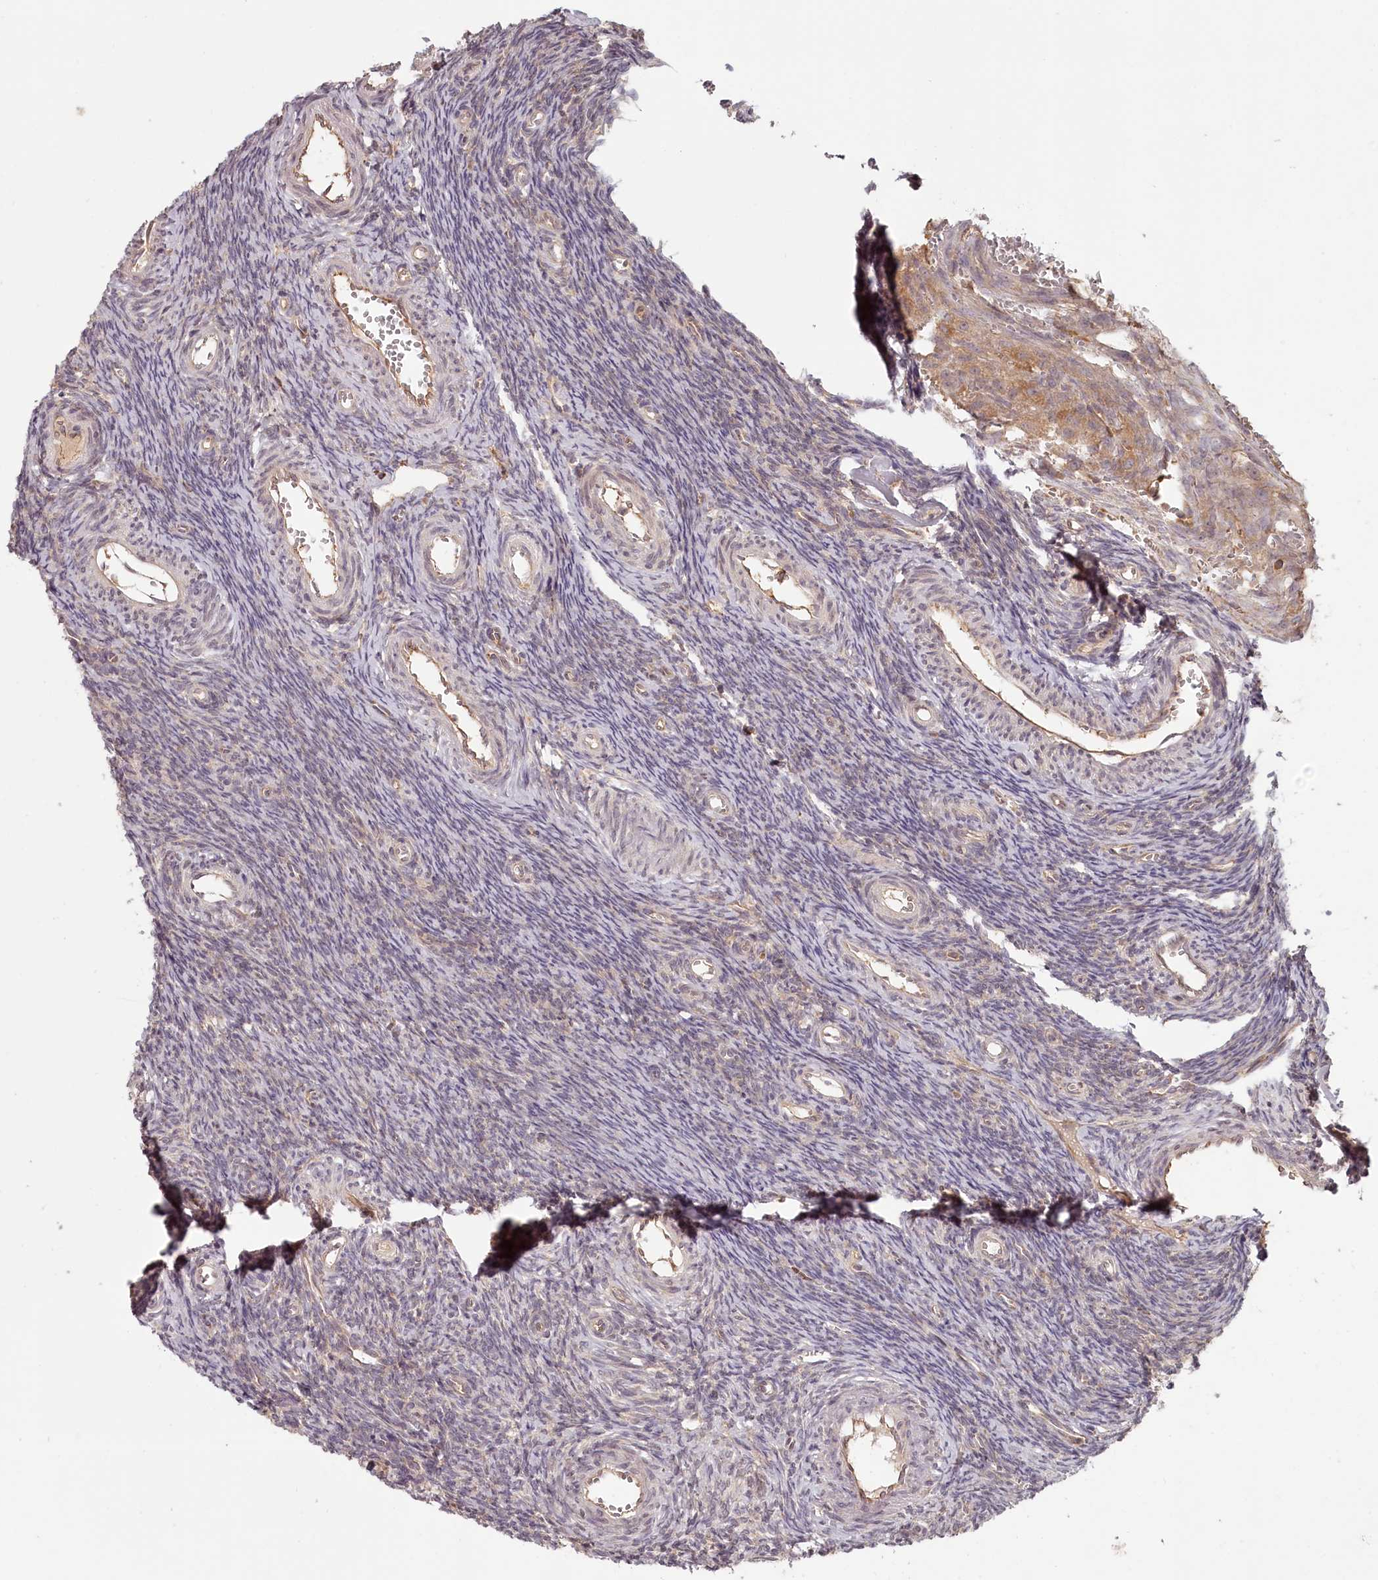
{"staining": {"intensity": "negative", "quantity": "none", "location": "none"}, "tissue": "ovary", "cell_type": "Ovarian stroma cells", "image_type": "normal", "snomed": [{"axis": "morphology", "description": "Normal tissue, NOS"}, {"axis": "topography", "description": "Ovary"}], "caption": "The image shows no staining of ovarian stroma cells in normal ovary. Nuclei are stained in blue.", "gene": "TMIE", "patient": {"sex": "female", "age": 39}}